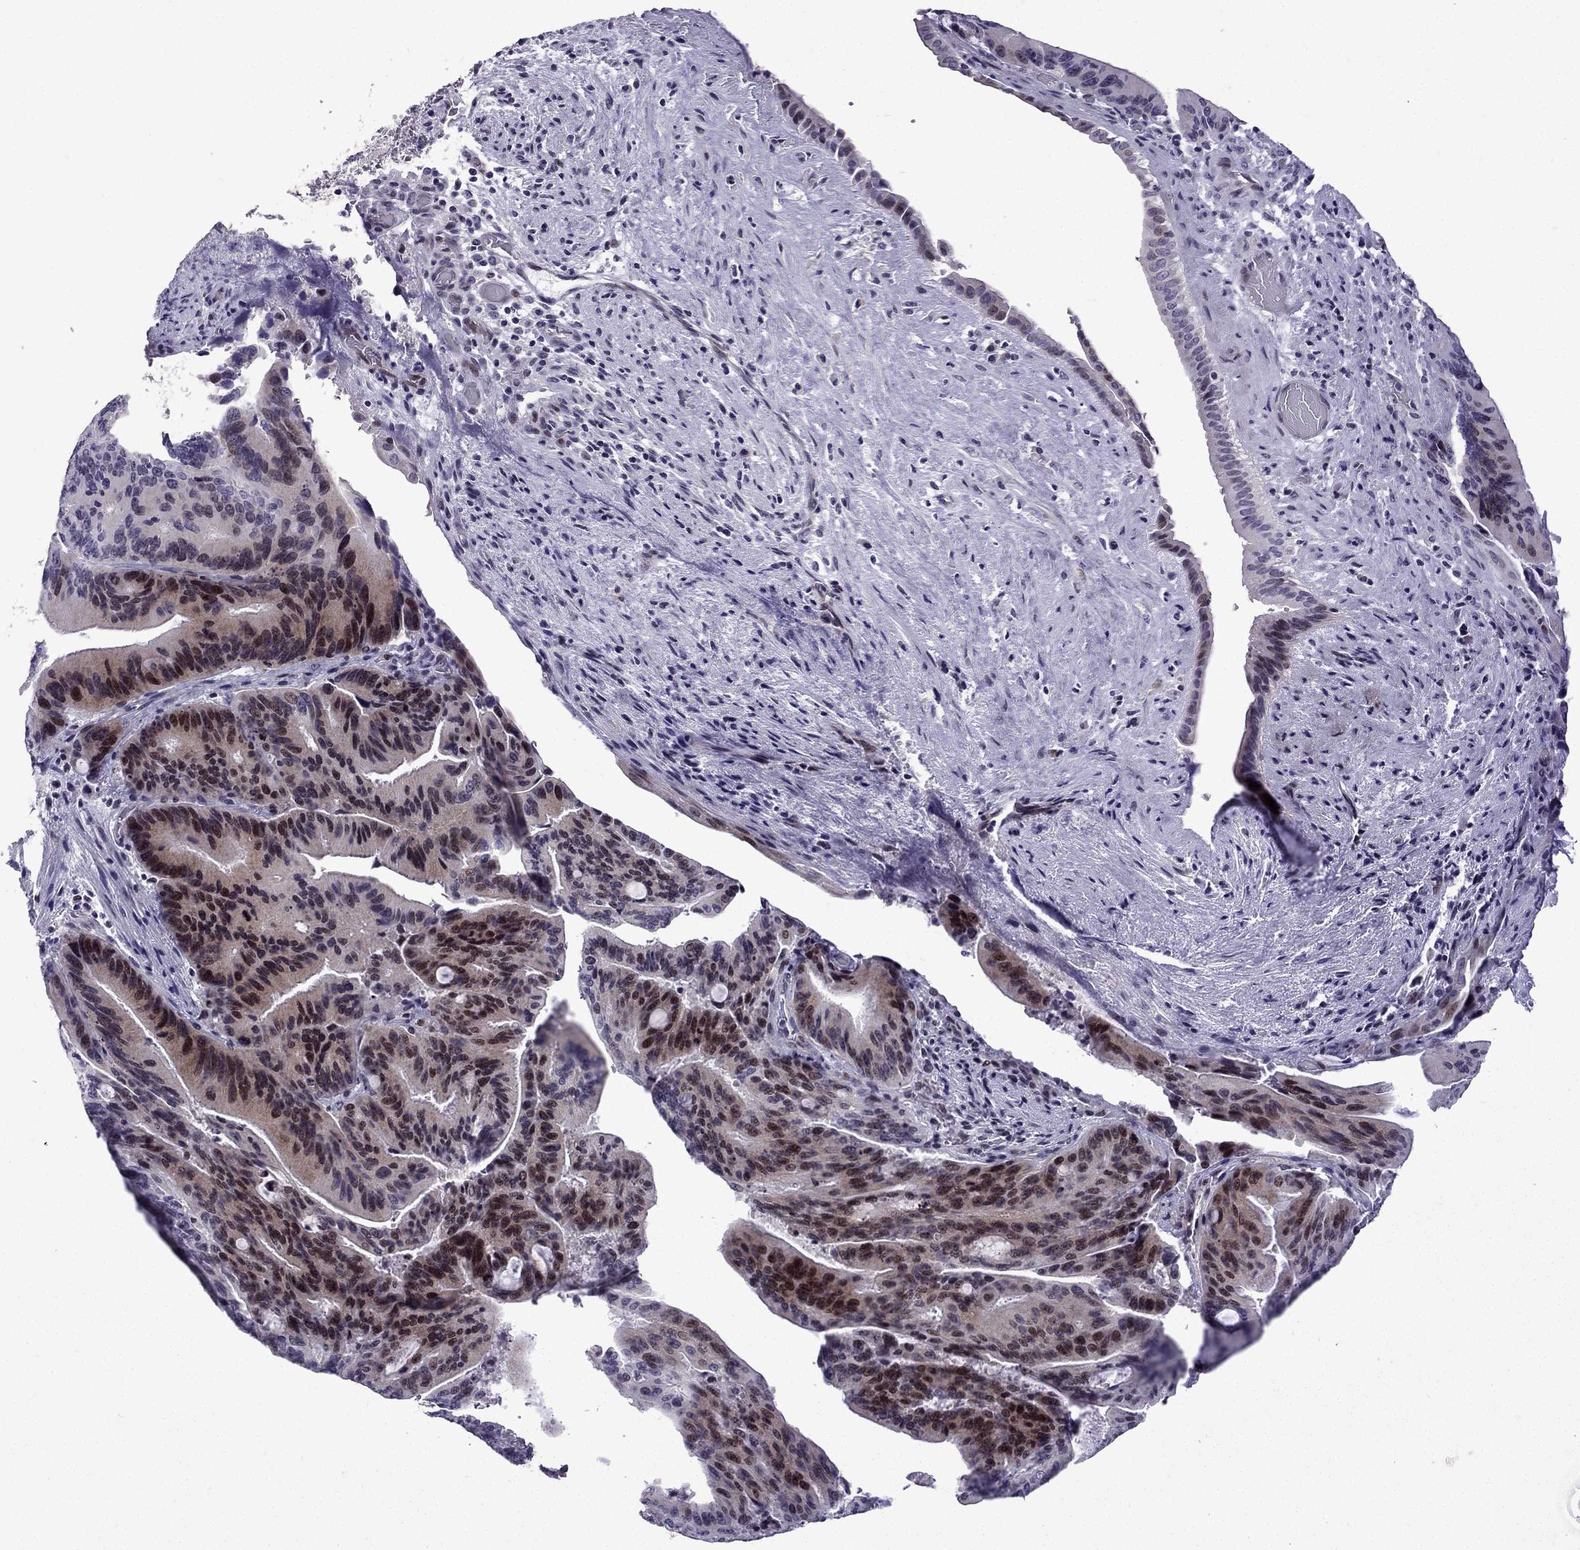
{"staining": {"intensity": "strong", "quantity": "<25%", "location": "nuclear"}, "tissue": "liver cancer", "cell_type": "Tumor cells", "image_type": "cancer", "snomed": [{"axis": "morphology", "description": "Cholangiocarcinoma"}, {"axis": "topography", "description": "Liver"}], "caption": "Brown immunohistochemical staining in liver cholangiocarcinoma exhibits strong nuclear expression in approximately <25% of tumor cells.", "gene": "TTN", "patient": {"sex": "female", "age": 73}}